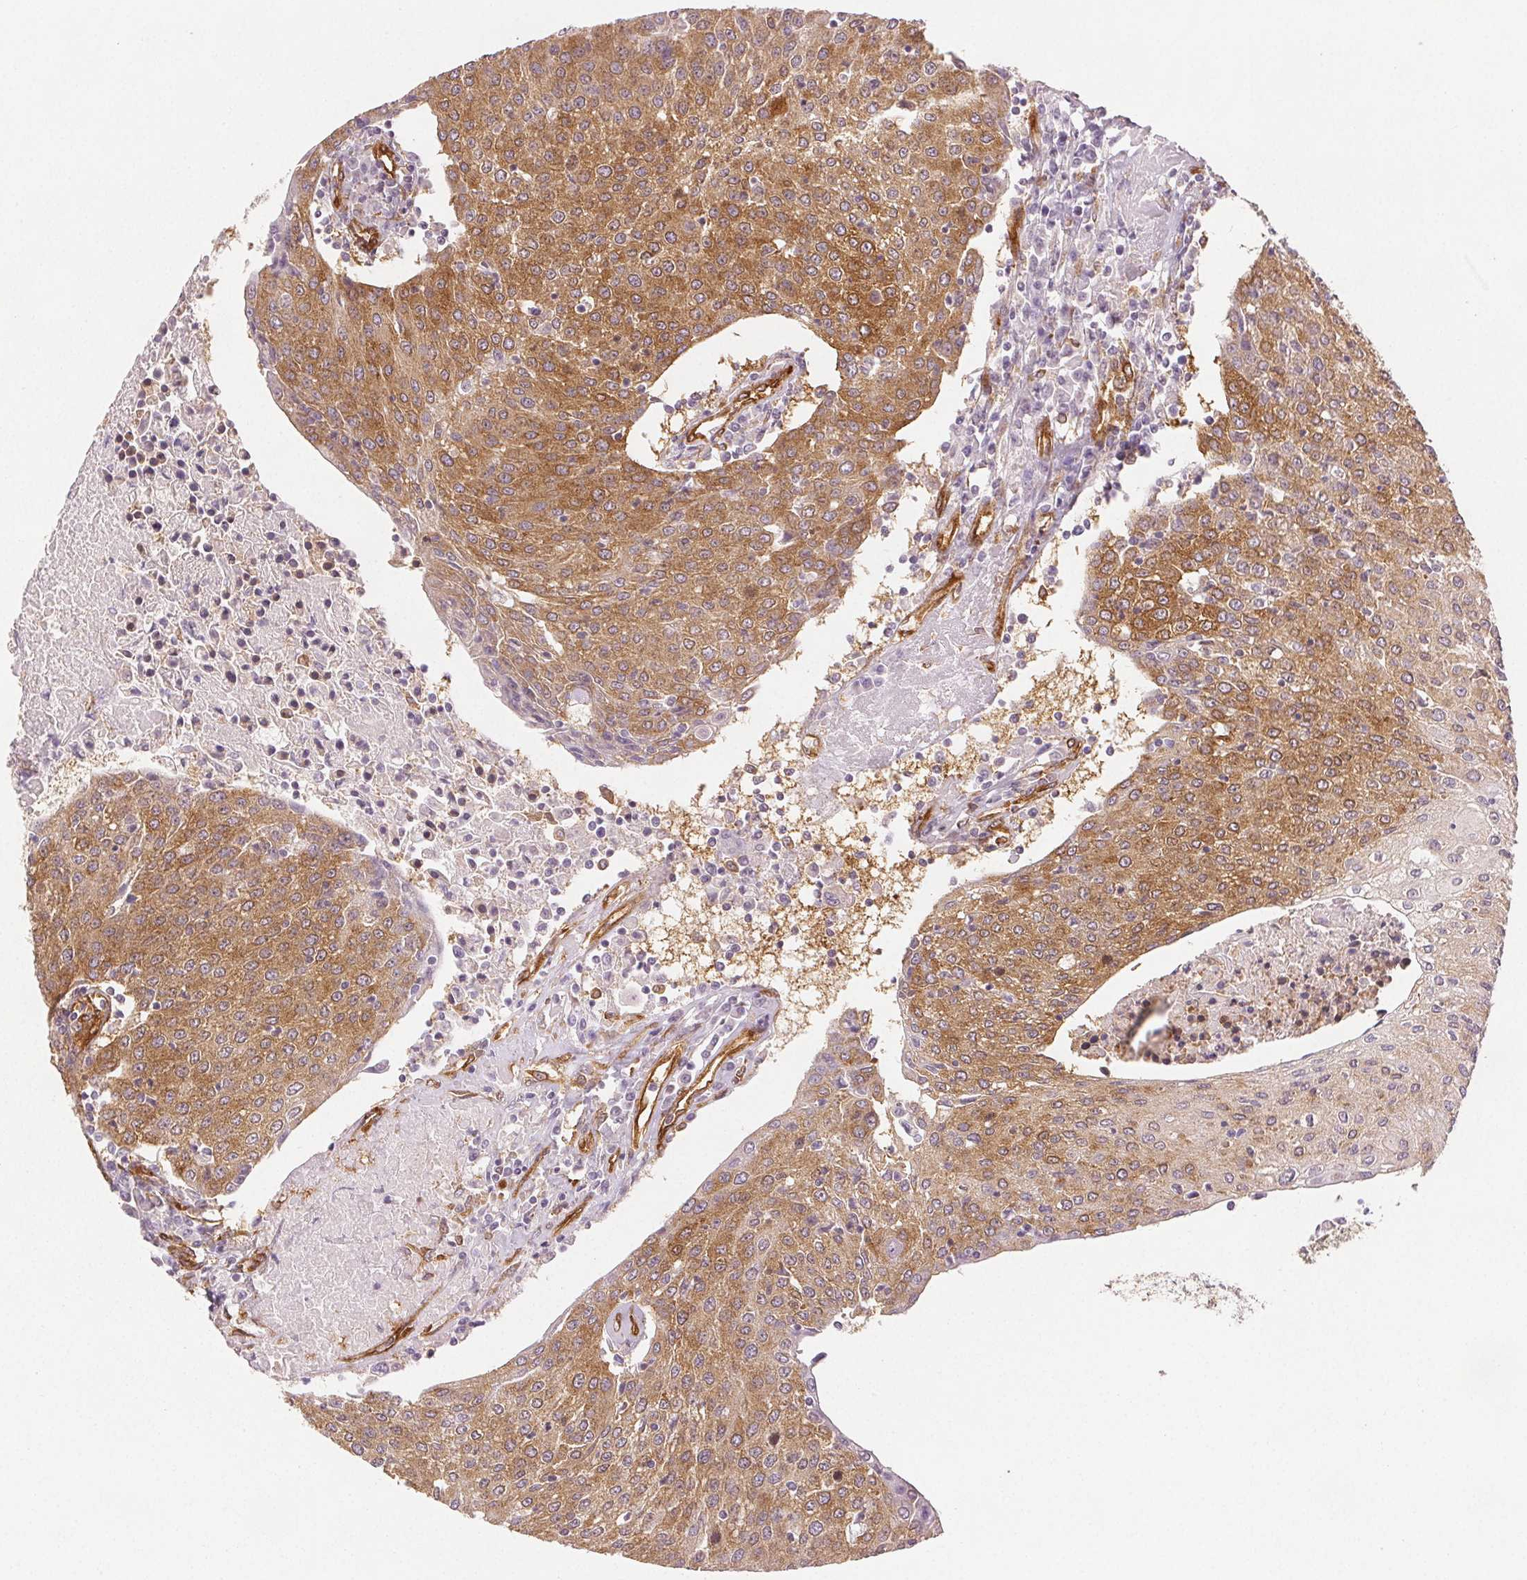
{"staining": {"intensity": "moderate", "quantity": ">75%", "location": "cytoplasmic/membranous"}, "tissue": "urothelial cancer", "cell_type": "Tumor cells", "image_type": "cancer", "snomed": [{"axis": "morphology", "description": "Urothelial carcinoma, High grade"}, {"axis": "topography", "description": "Urinary bladder"}], "caption": "A brown stain highlights moderate cytoplasmic/membranous positivity of a protein in human urothelial cancer tumor cells.", "gene": "DIAPH2", "patient": {"sex": "female", "age": 85}}